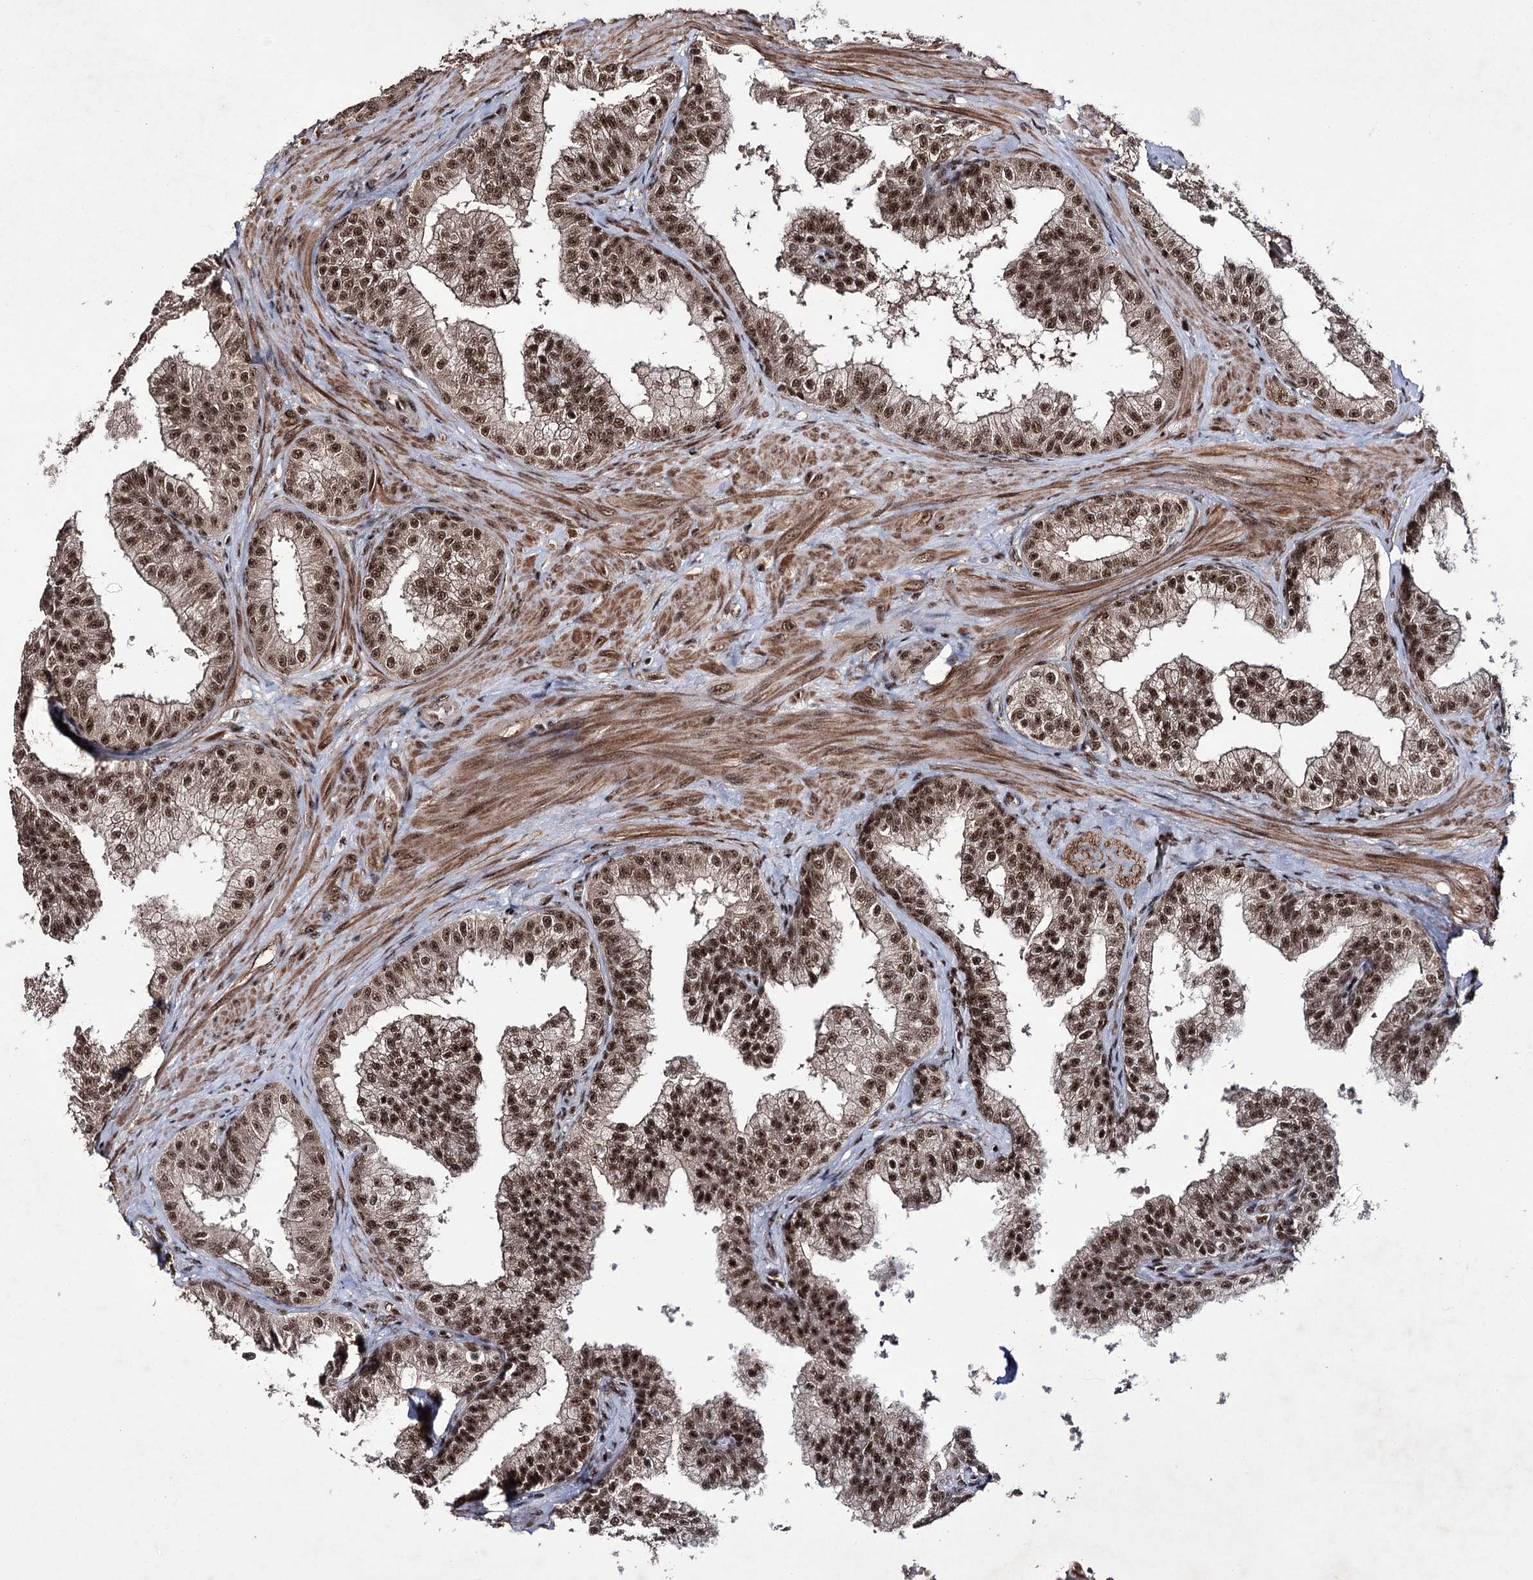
{"staining": {"intensity": "strong", "quantity": ">75%", "location": "nuclear"}, "tissue": "prostate", "cell_type": "Glandular cells", "image_type": "normal", "snomed": [{"axis": "morphology", "description": "Normal tissue, NOS"}, {"axis": "topography", "description": "Prostate"}], "caption": "Benign prostate shows strong nuclear expression in approximately >75% of glandular cells.", "gene": "PRPF40A", "patient": {"sex": "male", "age": 60}}